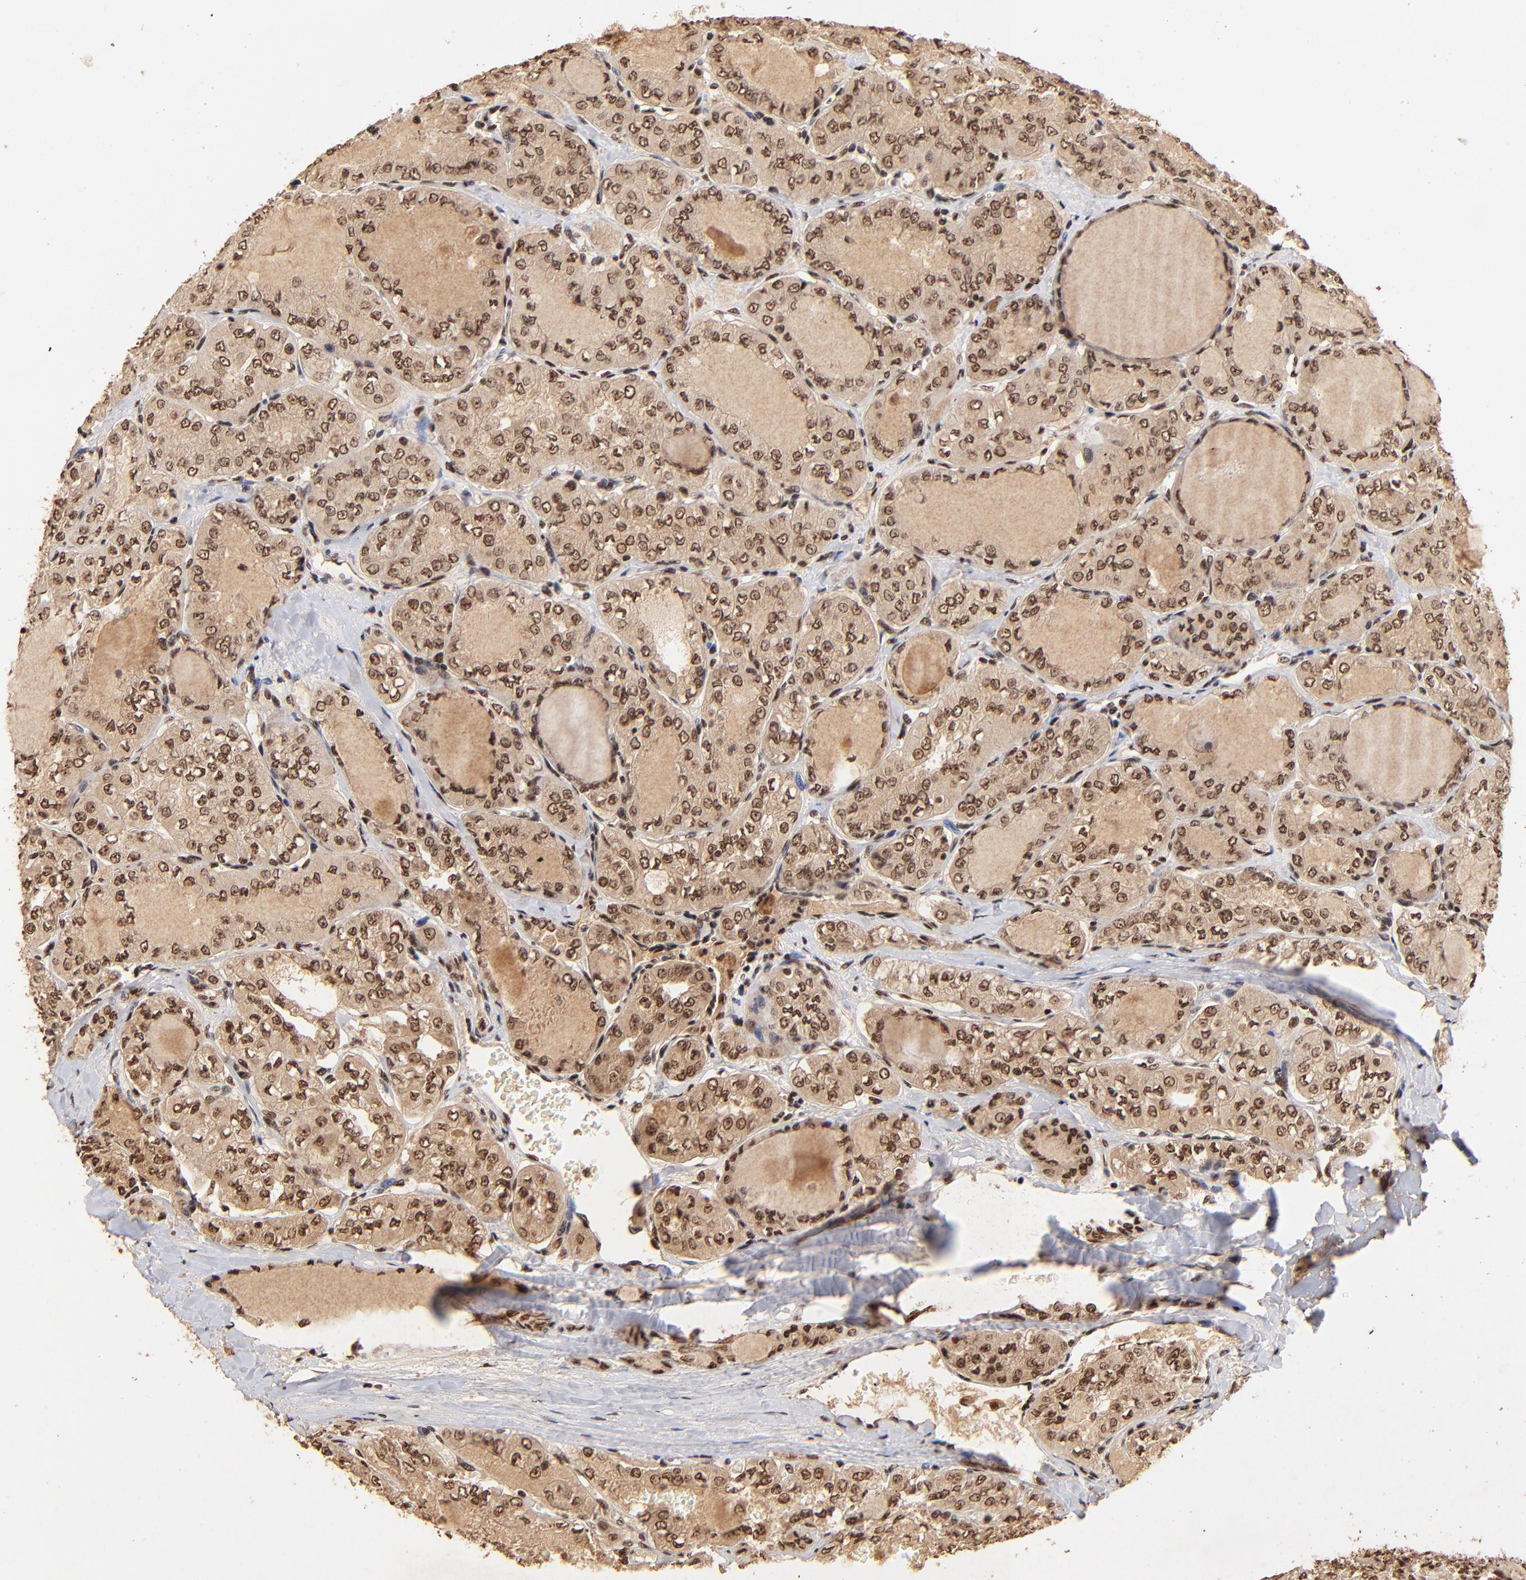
{"staining": {"intensity": "moderate", "quantity": ">75%", "location": "cytoplasmic/membranous,nuclear"}, "tissue": "thyroid cancer", "cell_type": "Tumor cells", "image_type": "cancer", "snomed": [{"axis": "morphology", "description": "Papillary adenocarcinoma, NOS"}, {"axis": "topography", "description": "Thyroid gland"}], "caption": "Thyroid cancer stained for a protein (brown) displays moderate cytoplasmic/membranous and nuclear positive positivity in about >75% of tumor cells.", "gene": "MED12", "patient": {"sex": "male", "age": 20}}